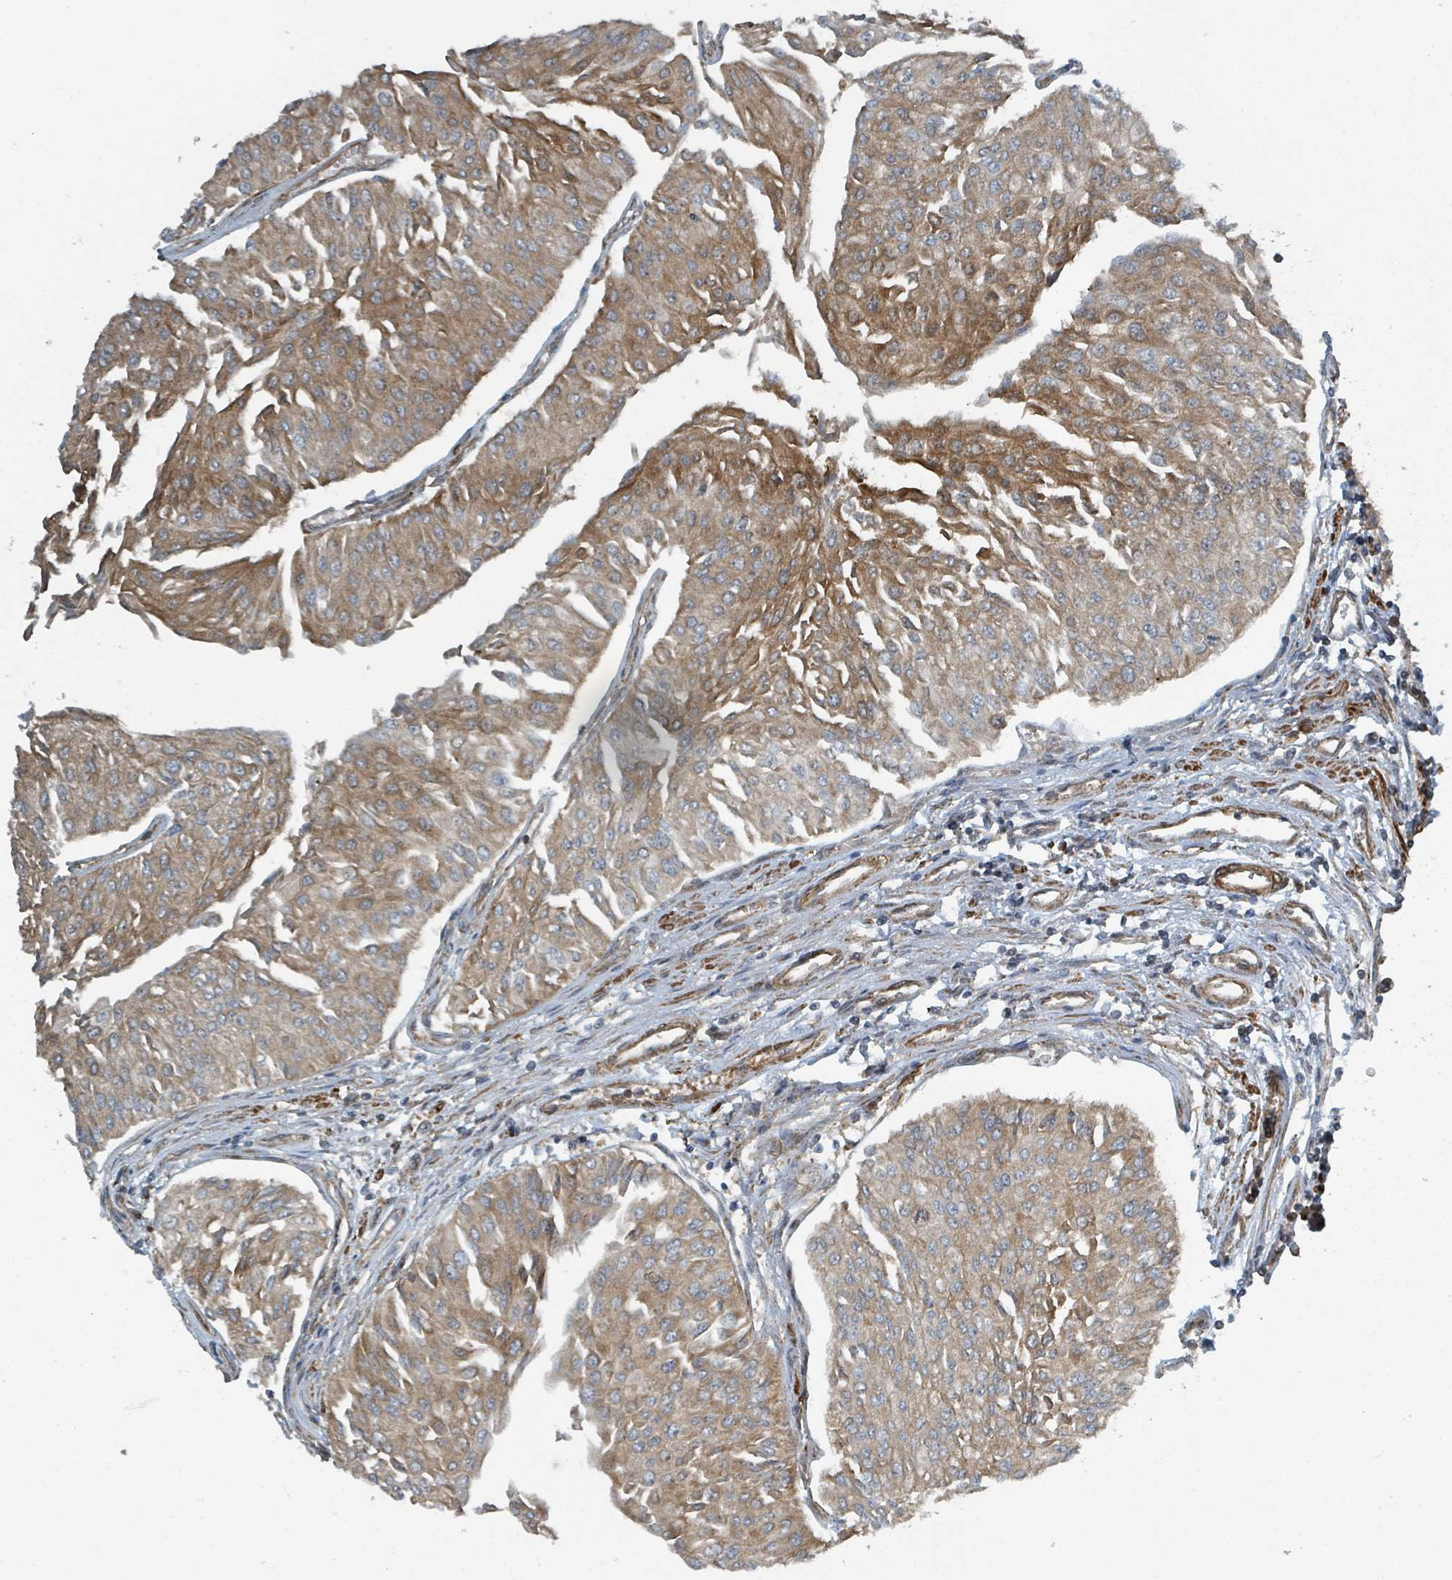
{"staining": {"intensity": "moderate", "quantity": ">75%", "location": "cytoplasmic/membranous"}, "tissue": "urothelial cancer", "cell_type": "Tumor cells", "image_type": "cancer", "snomed": [{"axis": "morphology", "description": "Urothelial carcinoma, Low grade"}, {"axis": "topography", "description": "Urinary bladder"}], "caption": "Immunohistochemistry (IHC) (DAB (3,3'-diaminobenzidine)) staining of urothelial cancer shows moderate cytoplasmic/membranous protein positivity in about >75% of tumor cells.", "gene": "RHPN2", "patient": {"sex": "male", "age": 67}}